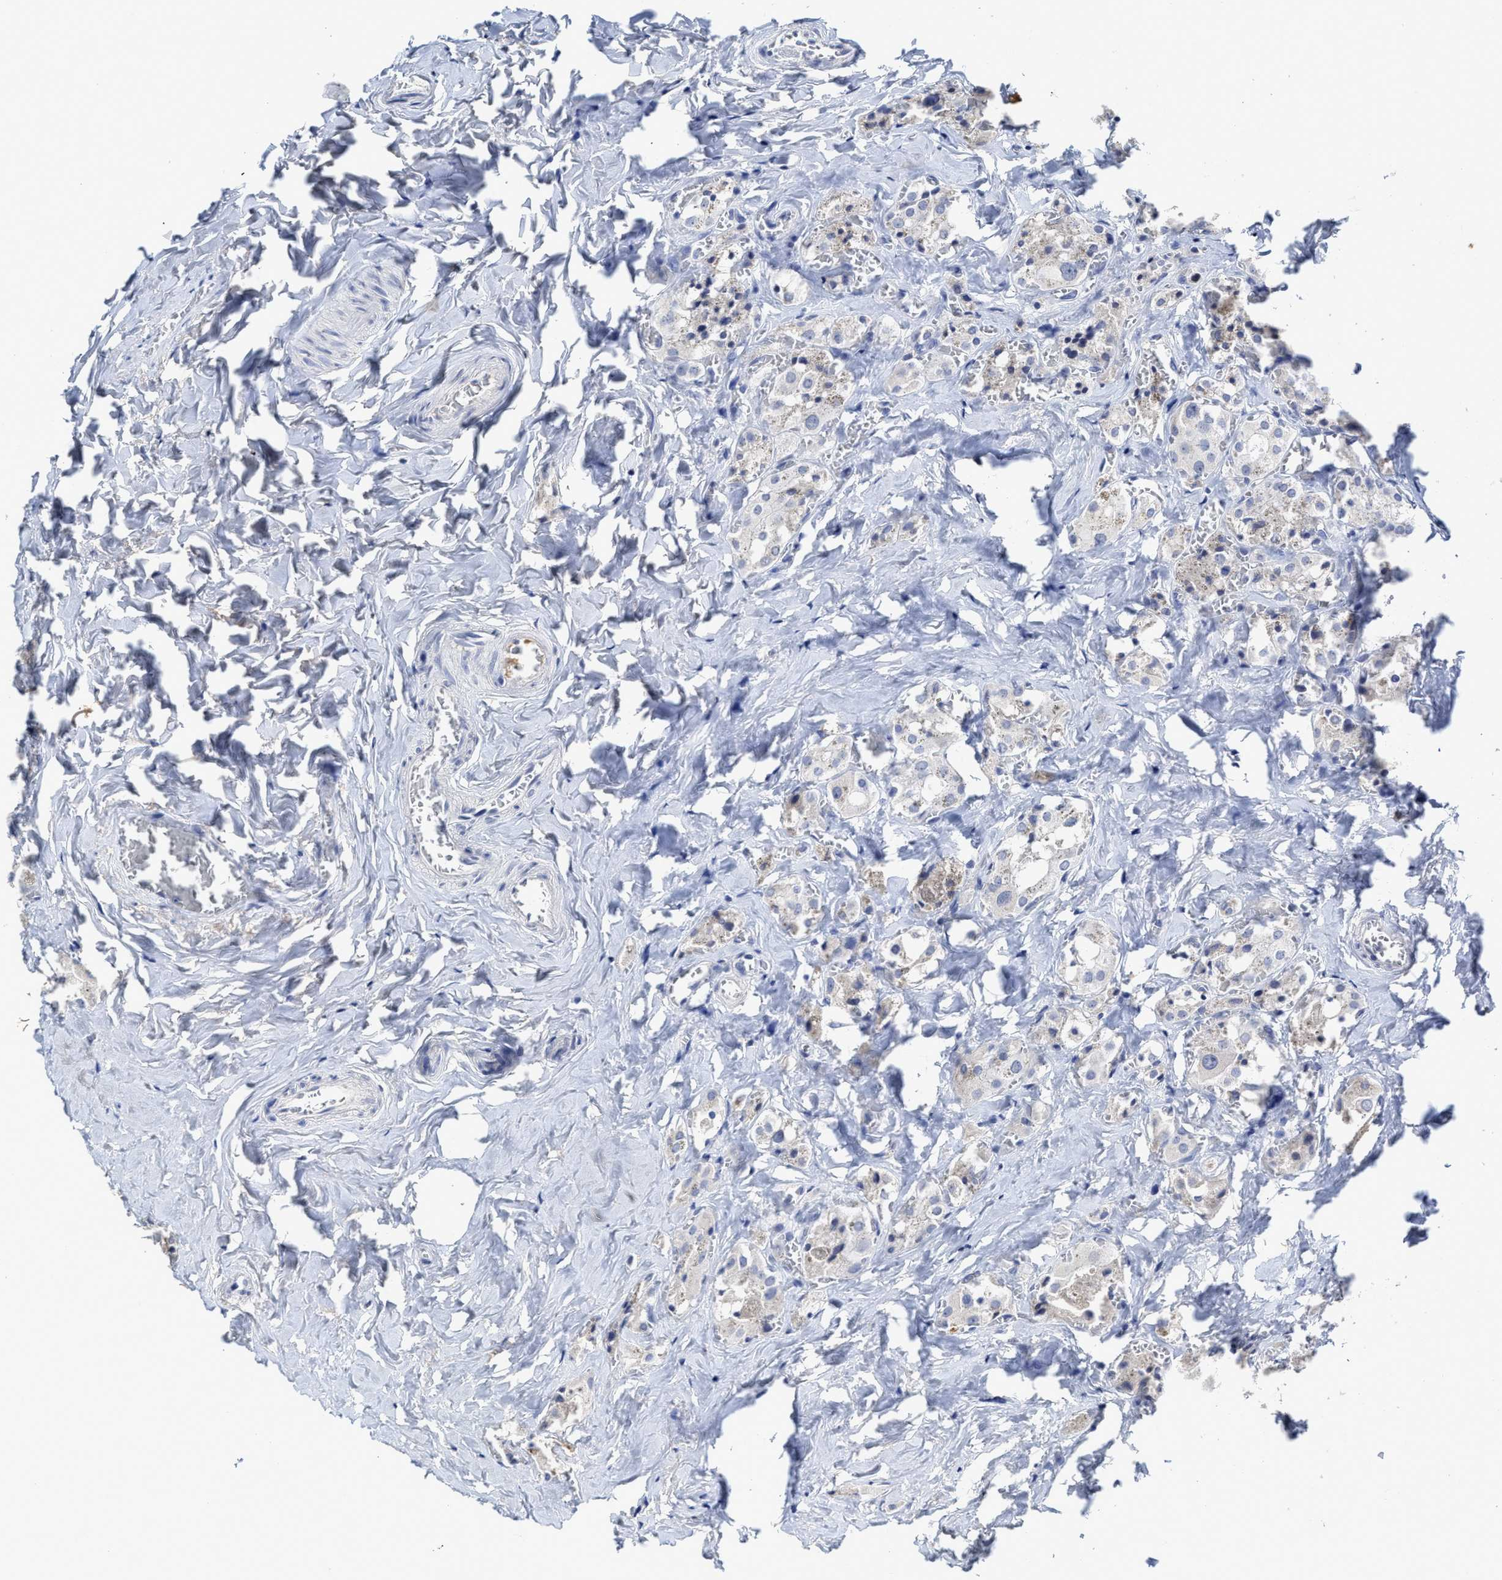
{"staining": {"intensity": "negative", "quantity": "none", "location": "none"}, "tissue": "parathyroid gland", "cell_type": "Glandular cells", "image_type": "normal", "snomed": [{"axis": "morphology", "description": "Normal tissue, NOS"}, {"axis": "morphology", "description": "Atrophy, NOS"}, {"axis": "topography", "description": "Parathyroid gland"}], "caption": "Immunohistochemistry micrograph of normal parathyroid gland: human parathyroid gland stained with DAB (3,3'-diaminobenzidine) shows no significant protein positivity in glandular cells.", "gene": "C2", "patient": {"sex": "female", "age": 54}}